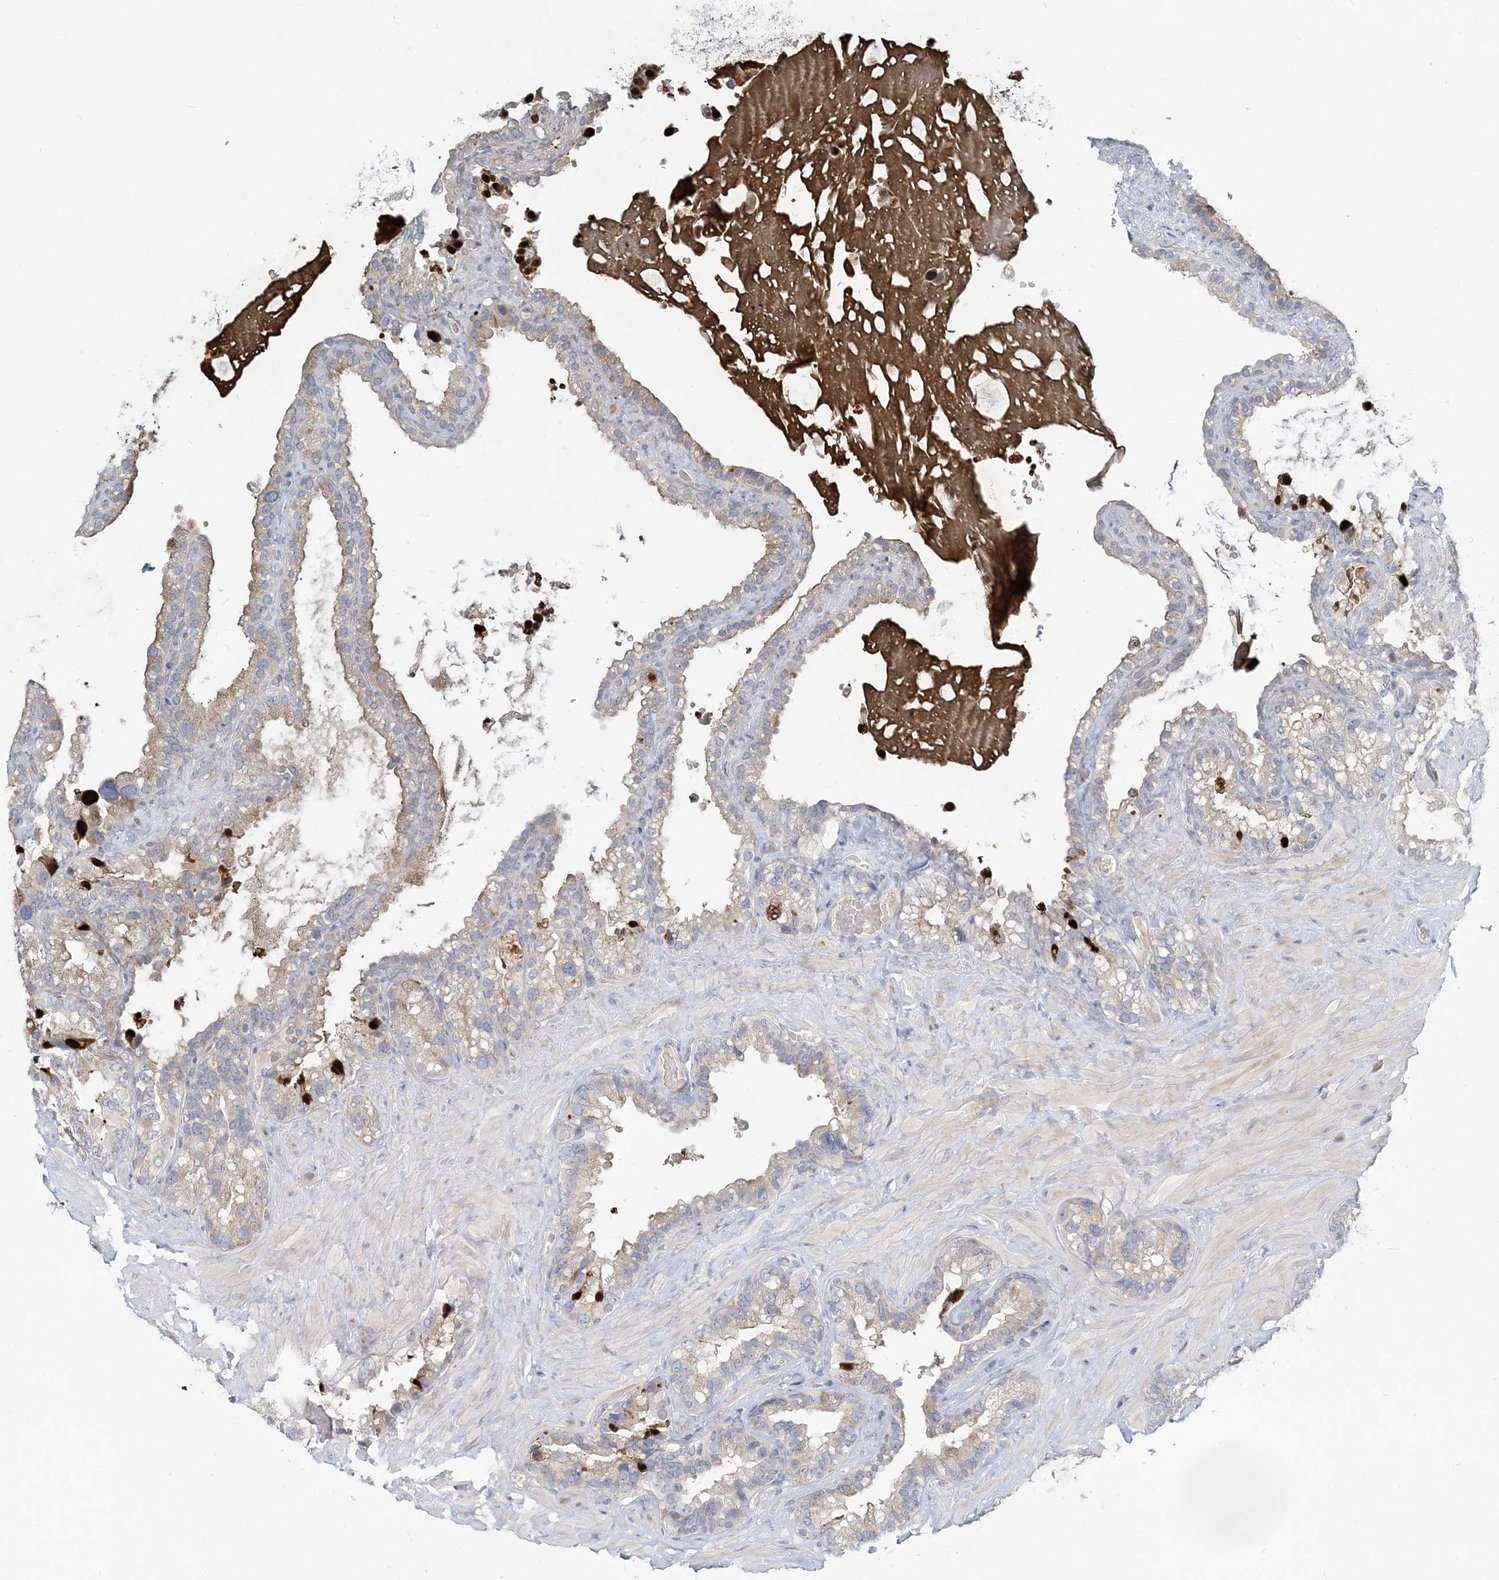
{"staining": {"intensity": "weak", "quantity": "<25%", "location": "cytoplasmic/membranous"}, "tissue": "seminal vesicle", "cell_type": "Glandular cells", "image_type": "normal", "snomed": [{"axis": "morphology", "description": "Normal tissue, NOS"}, {"axis": "topography", "description": "Prostate"}, {"axis": "topography", "description": "Seminal veicle"}], "caption": "High power microscopy micrograph of an immunohistochemistry micrograph of normal seminal vesicle, revealing no significant positivity in glandular cells.", "gene": "NAA11", "patient": {"sex": "male", "age": 68}}